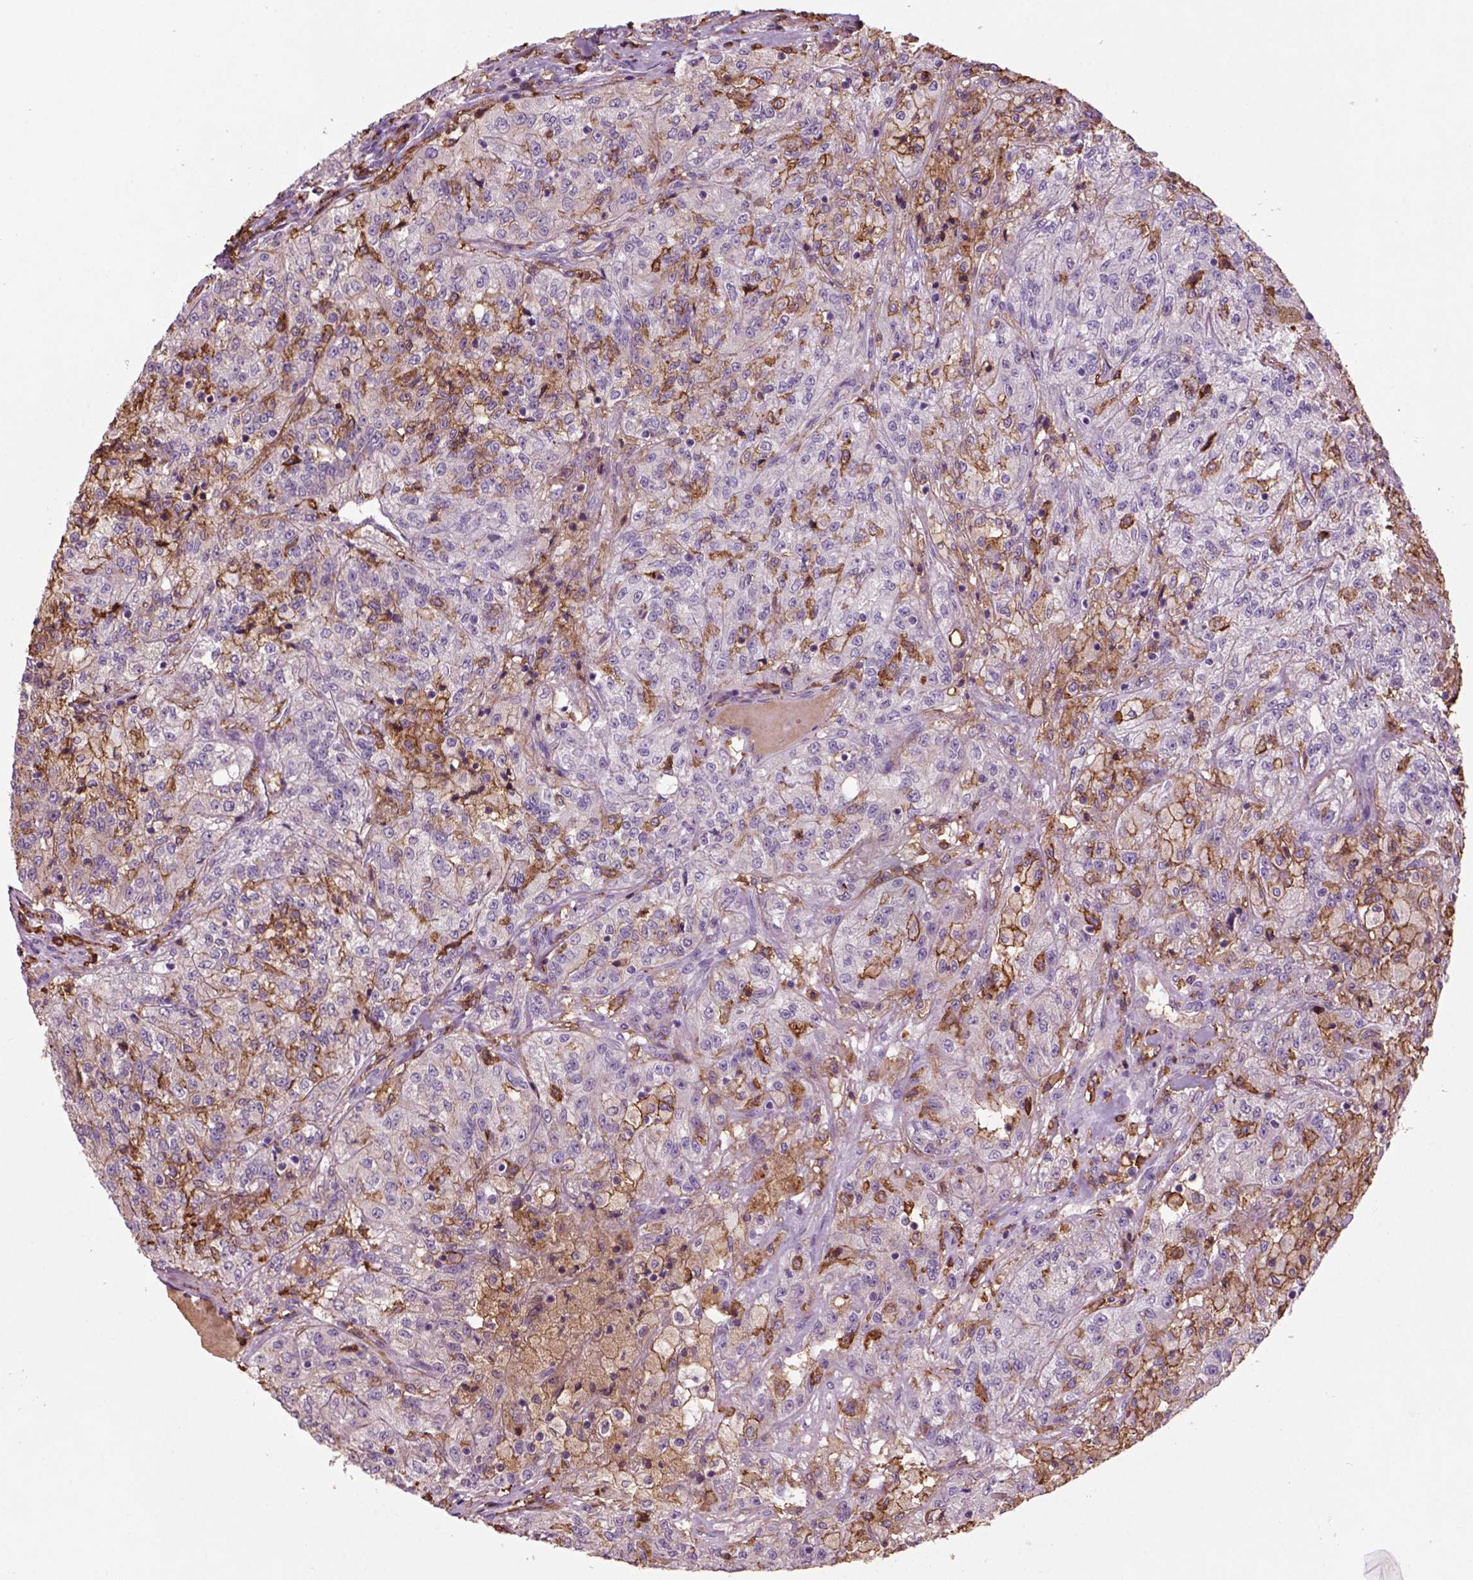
{"staining": {"intensity": "negative", "quantity": "none", "location": "none"}, "tissue": "renal cancer", "cell_type": "Tumor cells", "image_type": "cancer", "snomed": [{"axis": "morphology", "description": "Adenocarcinoma, NOS"}, {"axis": "topography", "description": "Kidney"}], "caption": "Human renal adenocarcinoma stained for a protein using IHC reveals no positivity in tumor cells.", "gene": "CD14", "patient": {"sex": "female", "age": 63}}